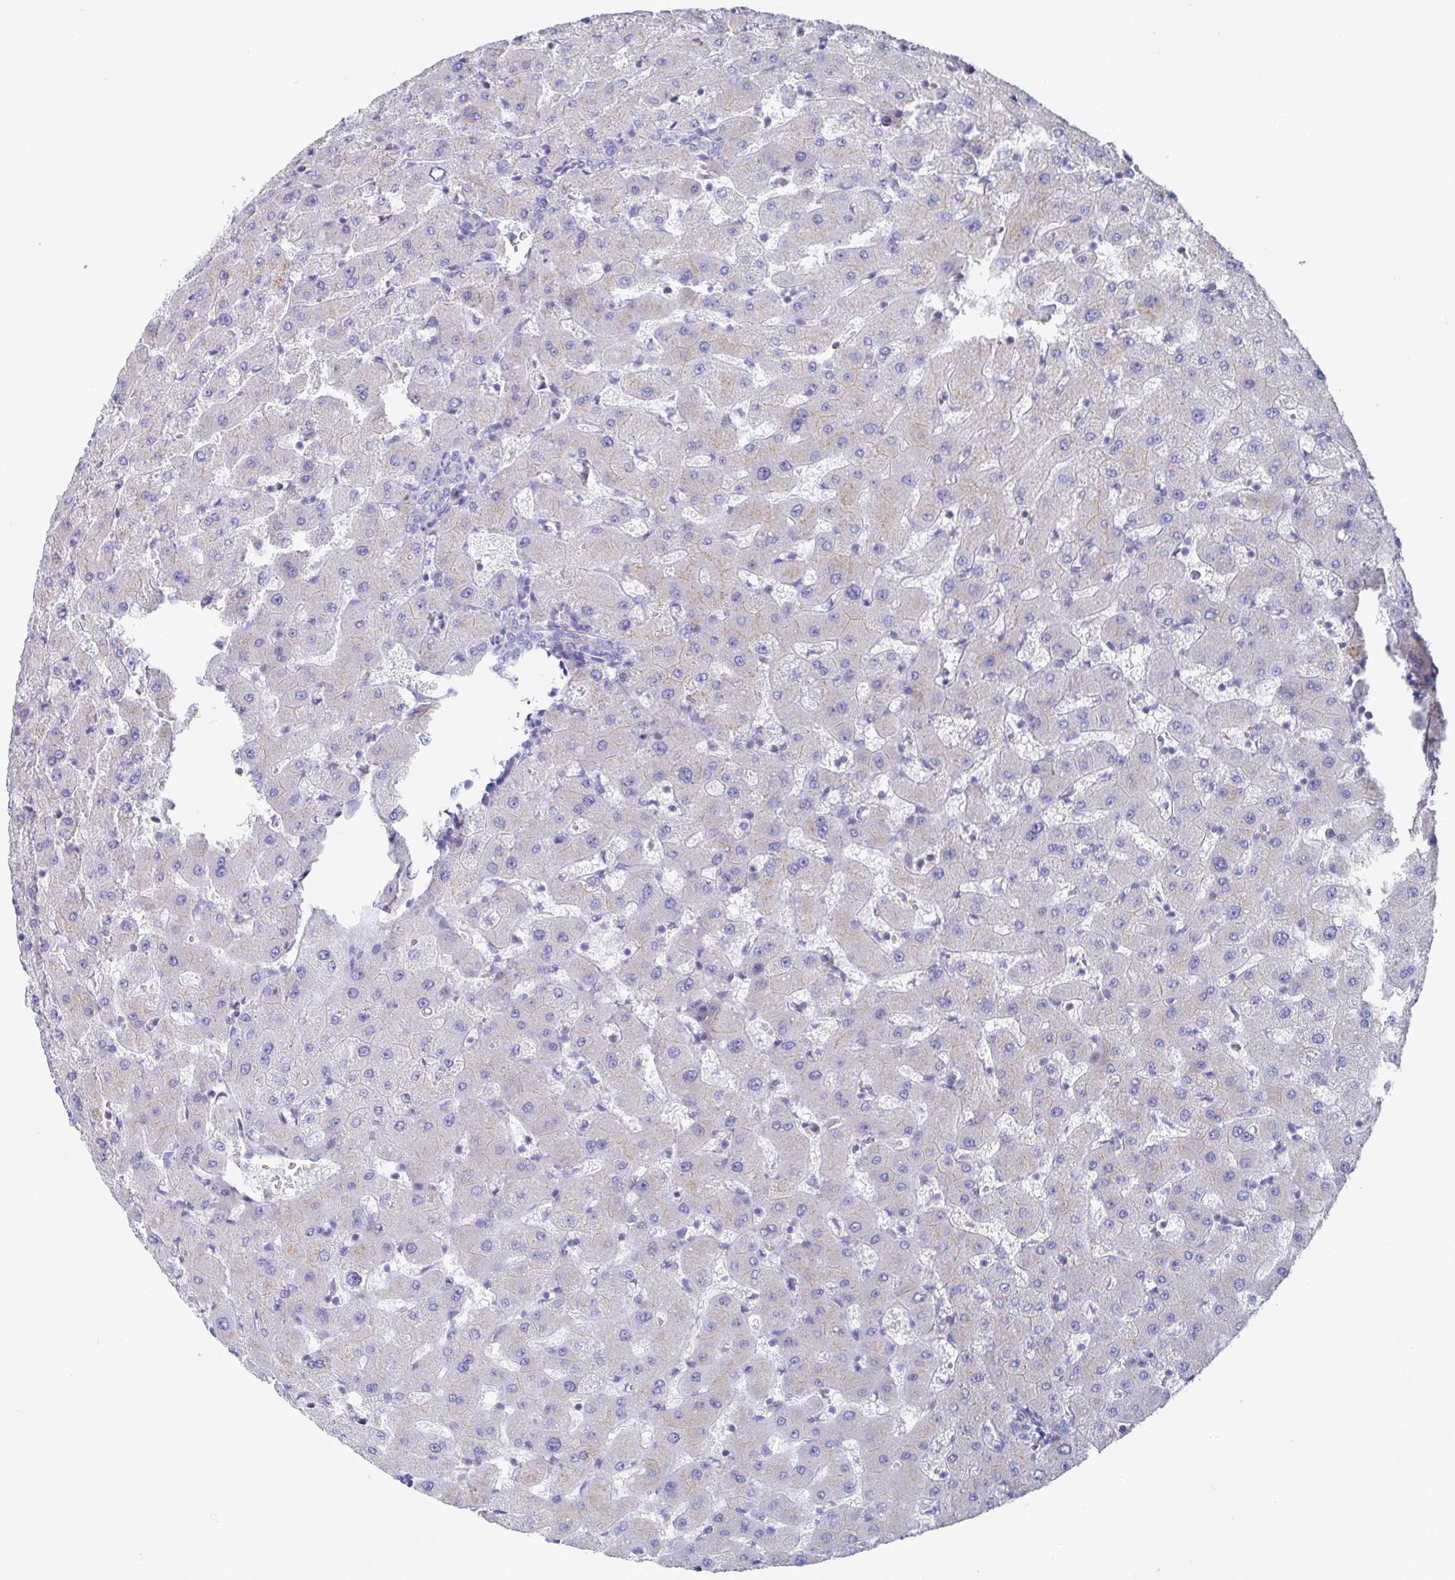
{"staining": {"intensity": "negative", "quantity": "none", "location": "none"}, "tissue": "liver", "cell_type": "Cholangiocytes", "image_type": "normal", "snomed": [{"axis": "morphology", "description": "Normal tissue, NOS"}, {"axis": "topography", "description": "Liver"}], "caption": "DAB (3,3'-diaminobenzidine) immunohistochemical staining of normal human liver displays no significant staining in cholangiocytes.", "gene": "TAS2R39", "patient": {"sex": "female", "age": 63}}